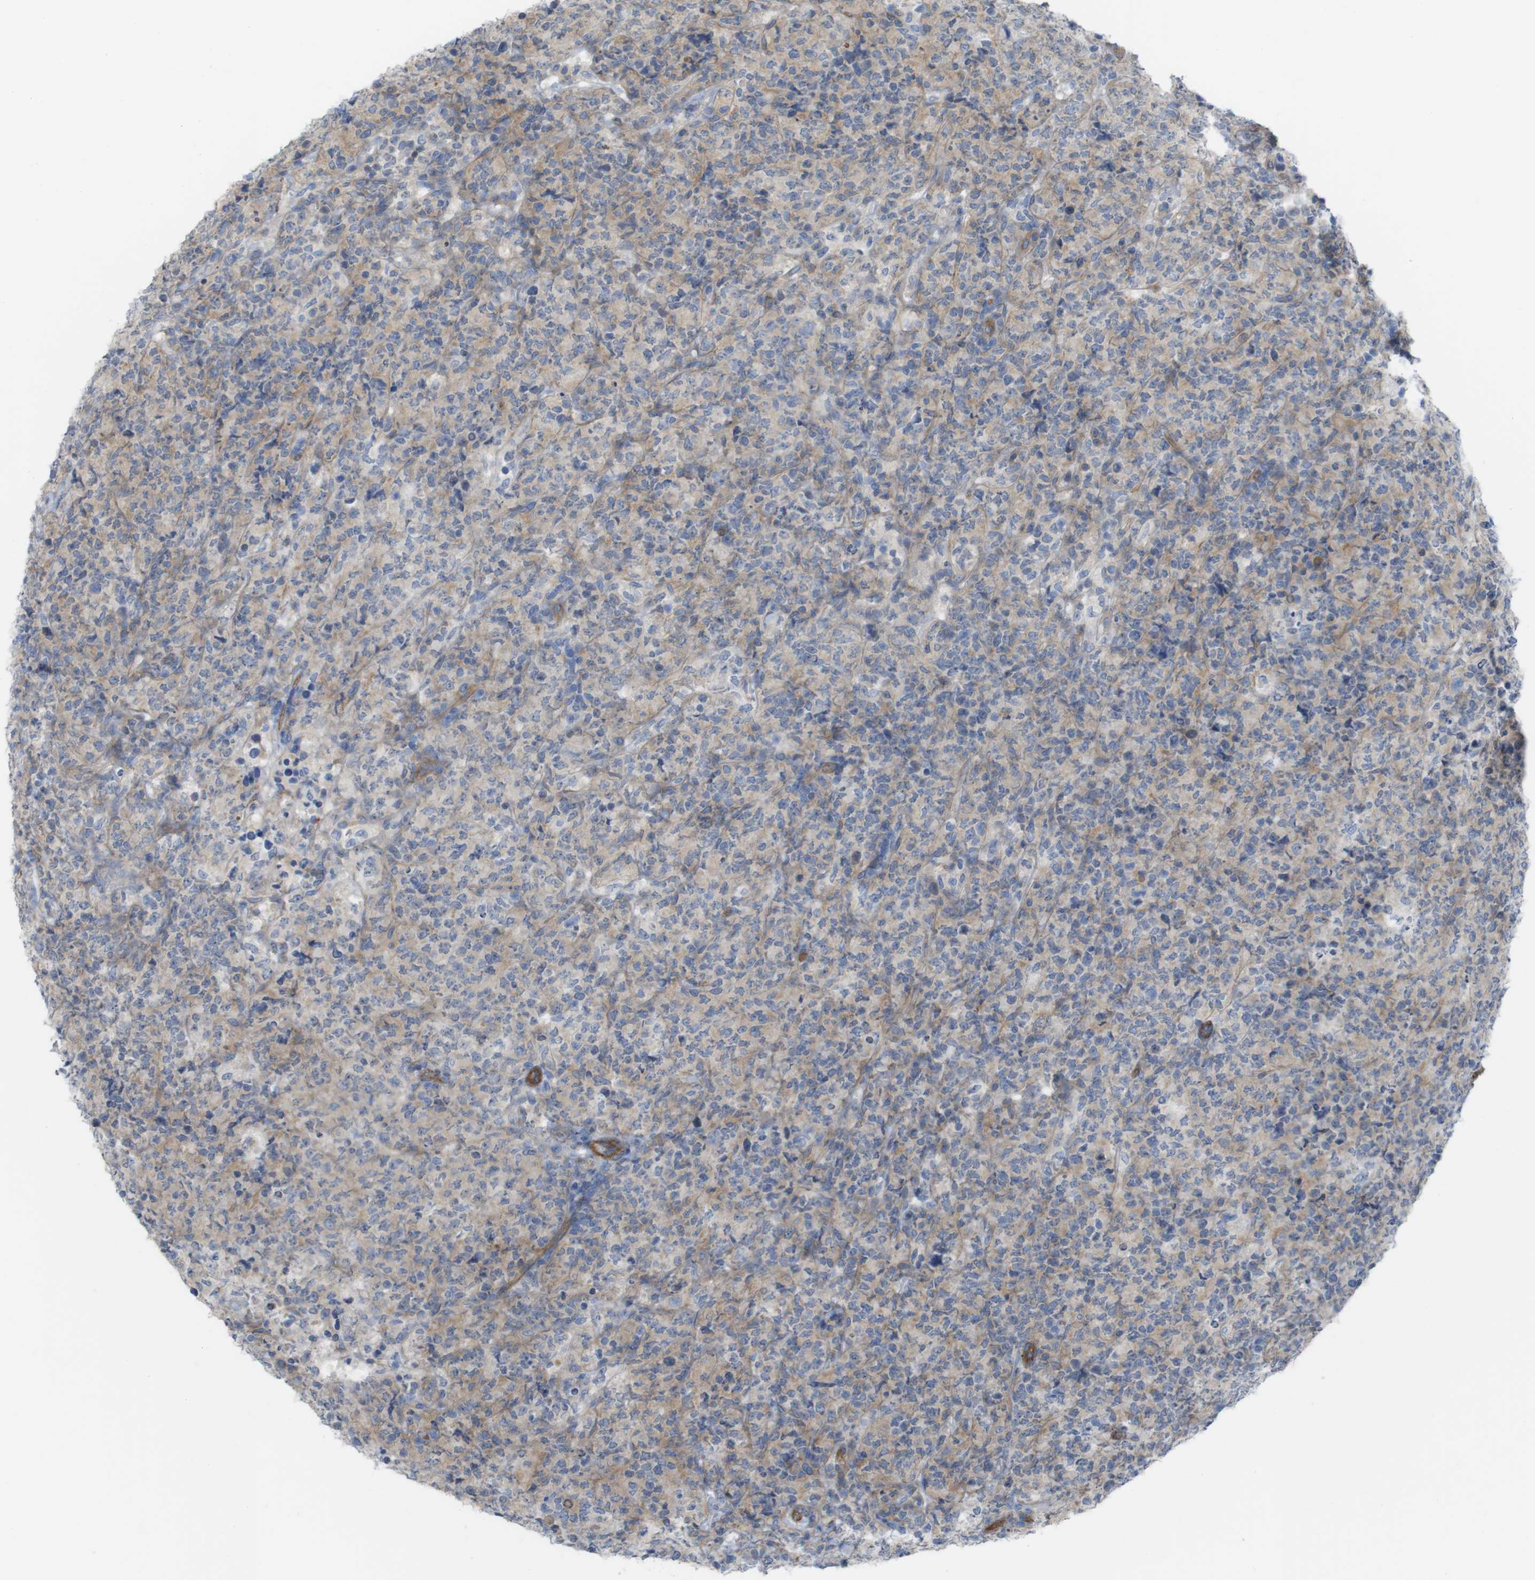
{"staining": {"intensity": "weak", "quantity": "25%-75%", "location": "cytoplasmic/membranous"}, "tissue": "lymphoma", "cell_type": "Tumor cells", "image_type": "cancer", "snomed": [{"axis": "morphology", "description": "Malignant lymphoma, non-Hodgkin's type, High grade"}, {"axis": "topography", "description": "Tonsil"}], "caption": "Immunohistochemistry of human malignant lymphoma, non-Hodgkin's type (high-grade) exhibits low levels of weak cytoplasmic/membranous positivity in approximately 25%-75% of tumor cells. (DAB (3,3'-diaminobenzidine) IHC with brightfield microscopy, high magnification).", "gene": "PREX2", "patient": {"sex": "female", "age": 36}}